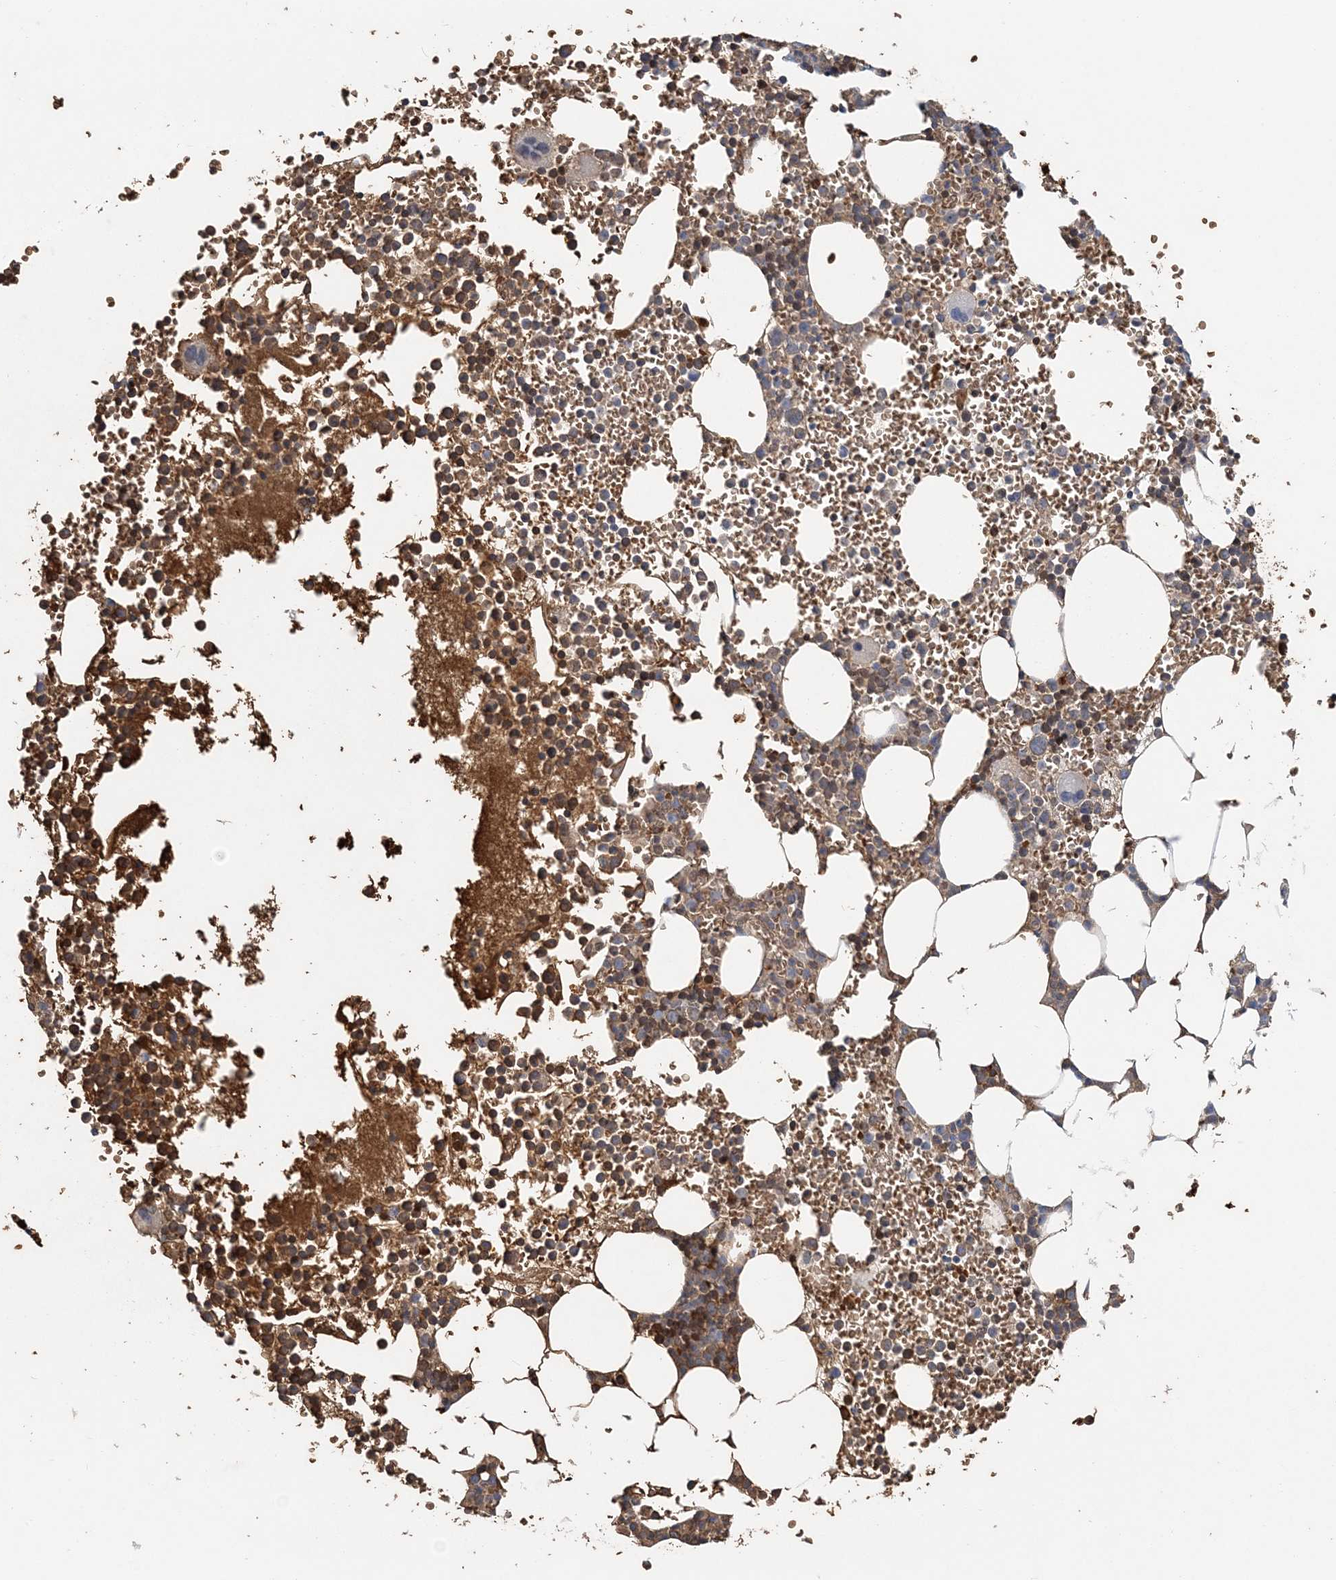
{"staining": {"intensity": "strong", "quantity": "25%-75%", "location": "cytoplasmic/membranous"}, "tissue": "bone marrow", "cell_type": "Hematopoietic cells", "image_type": "normal", "snomed": [{"axis": "morphology", "description": "Normal tissue, NOS"}, {"axis": "topography", "description": "Bone marrow"}], "caption": "A high-resolution image shows immunohistochemistry (IHC) staining of normal bone marrow, which shows strong cytoplasmic/membranous staining in about 25%-75% of hematopoietic cells.", "gene": "HBD", "patient": {"sex": "female", "age": 78}}